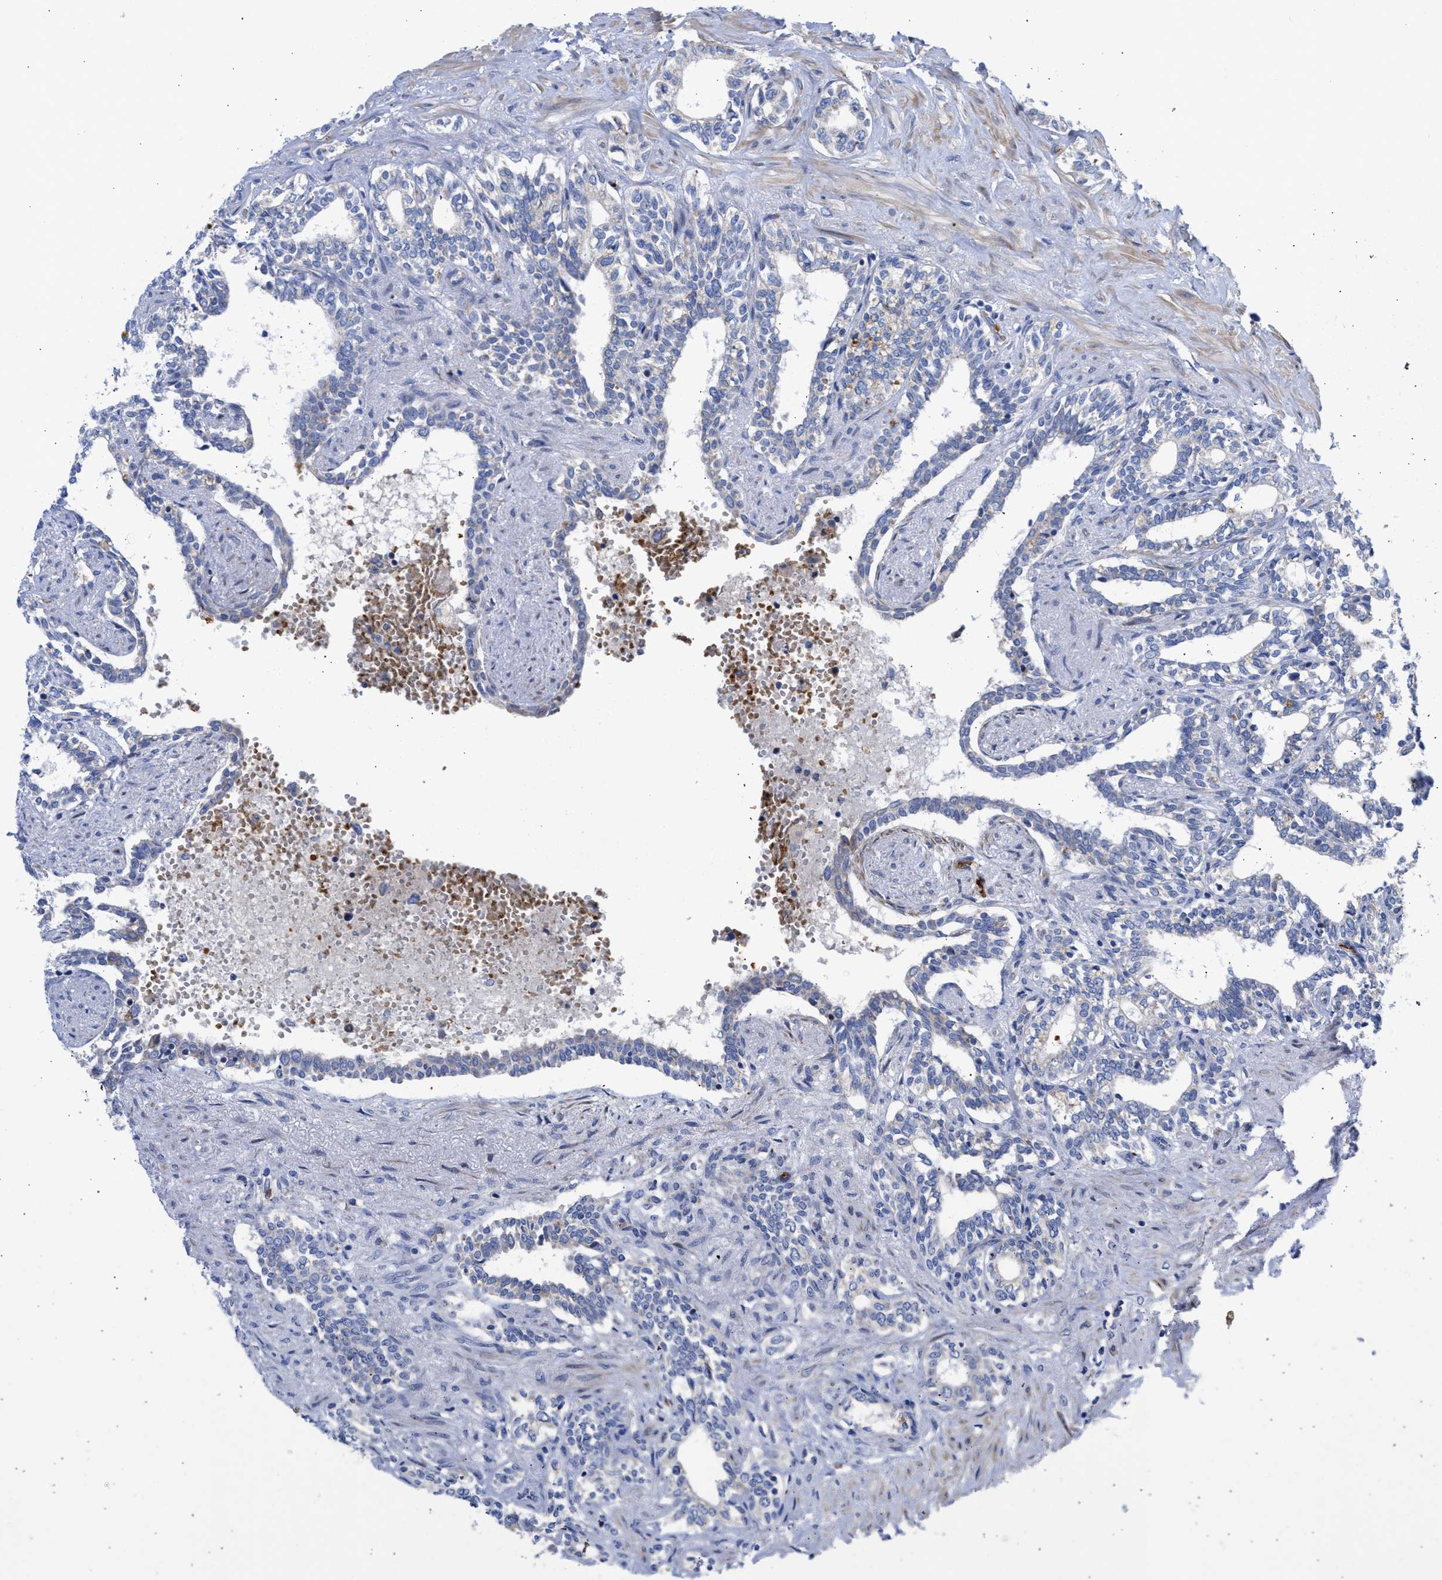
{"staining": {"intensity": "moderate", "quantity": "25%-75%", "location": "cytoplasmic/membranous"}, "tissue": "seminal vesicle", "cell_type": "Glandular cells", "image_type": "normal", "snomed": [{"axis": "morphology", "description": "Normal tissue, NOS"}, {"axis": "morphology", "description": "Adenocarcinoma, High grade"}, {"axis": "topography", "description": "Prostate"}, {"axis": "topography", "description": "Seminal veicle"}], "caption": "Glandular cells reveal medium levels of moderate cytoplasmic/membranous positivity in approximately 25%-75% of cells in normal seminal vesicle. Immunohistochemistry stains the protein in brown and the nuclei are stained blue.", "gene": "BTG3", "patient": {"sex": "male", "age": 55}}